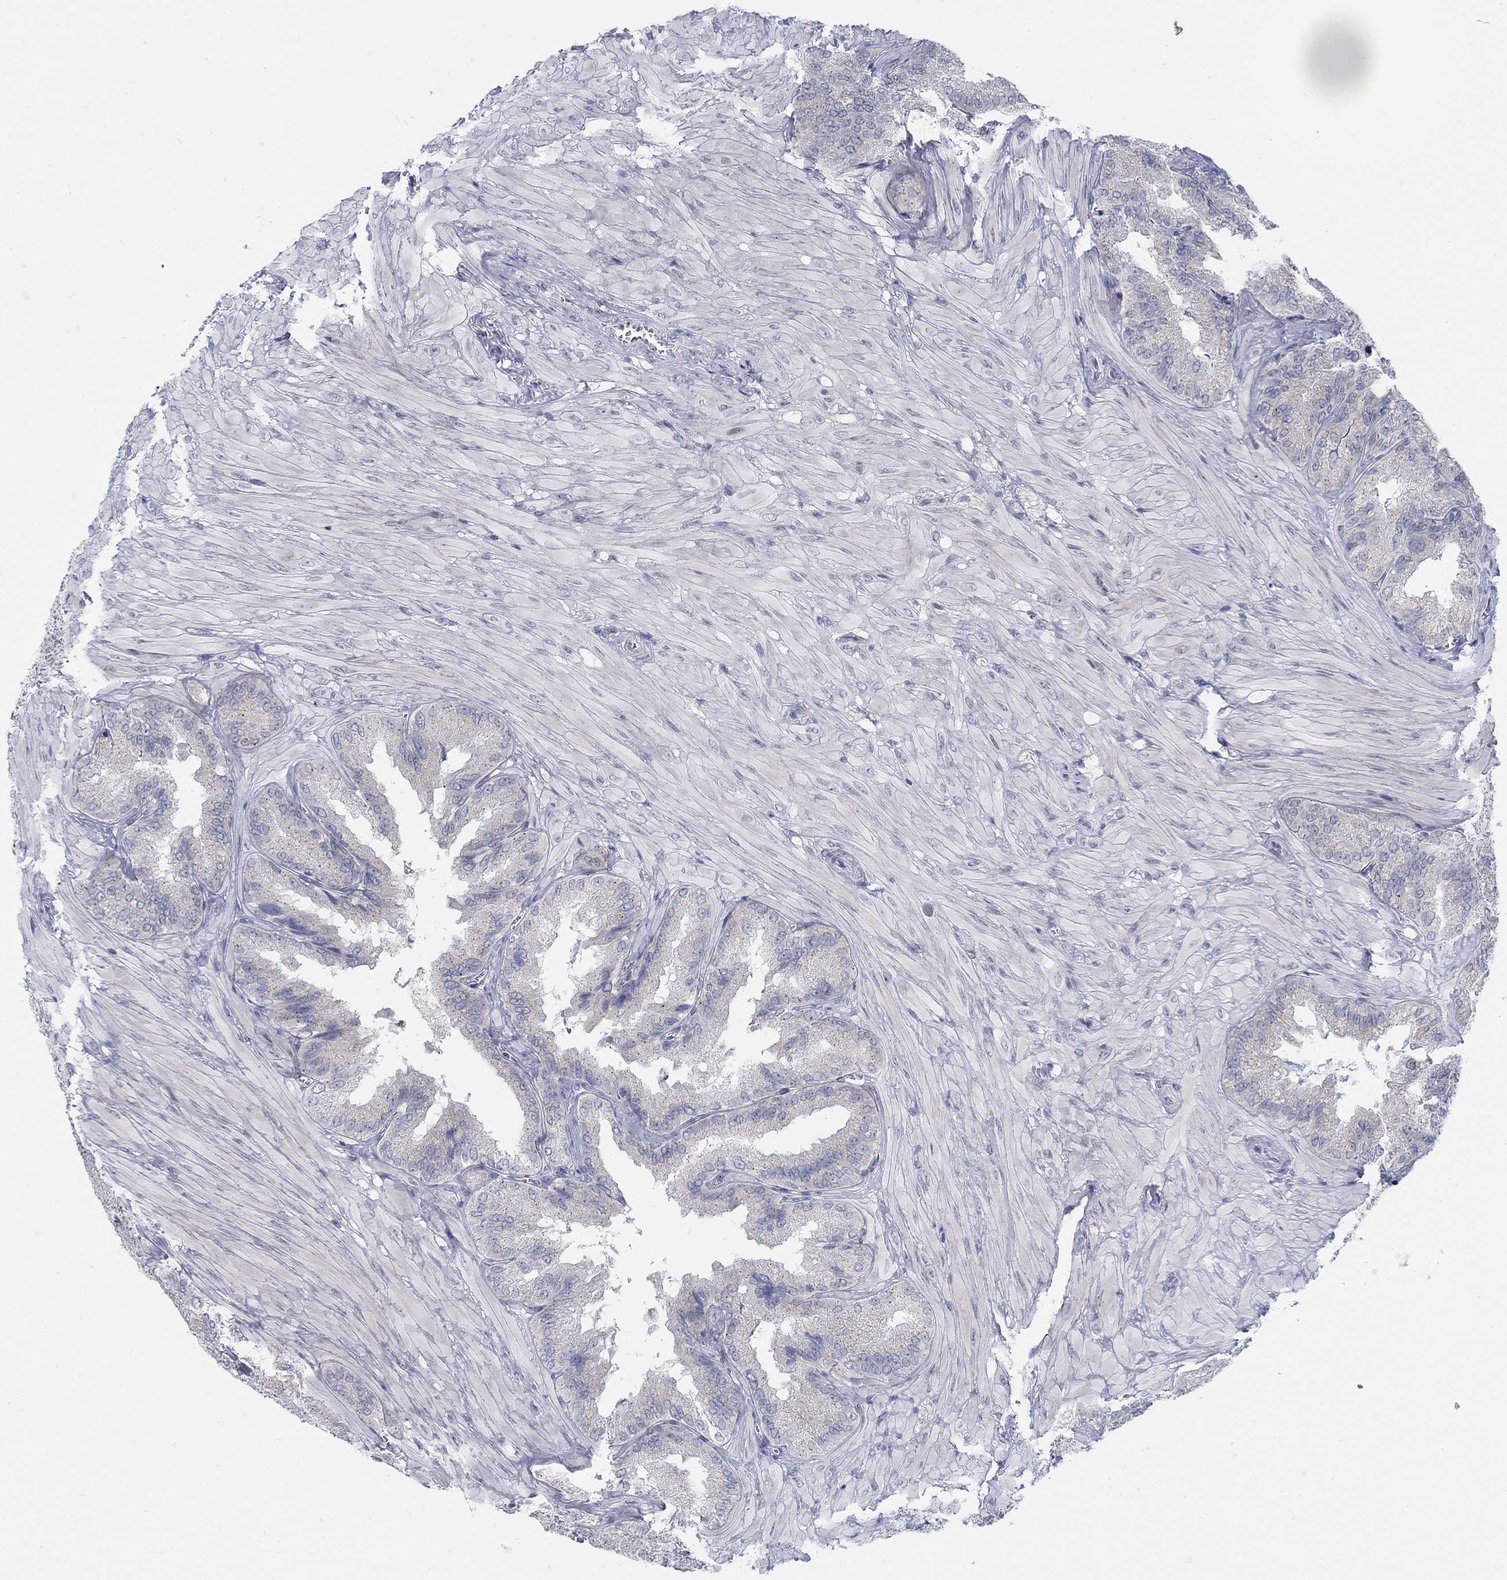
{"staining": {"intensity": "negative", "quantity": "none", "location": "none"}, "tissue": "seminal vesicle", "cell_type": "Glandular cells", "image_type": "normal", "snomed": [{"axis": "morphology", "description": "Normal tissue, NOS"}, {"axis": "topography", "description": "Seminal veicle"}], "caption": "Immunohistochemistry (IHC) image of benign seminal vesicle stained for a protein (brown), which demonstrates no staining in glandular cells.", "gene": "ANO7", "patient": {"sex": "male", "age": 37}}